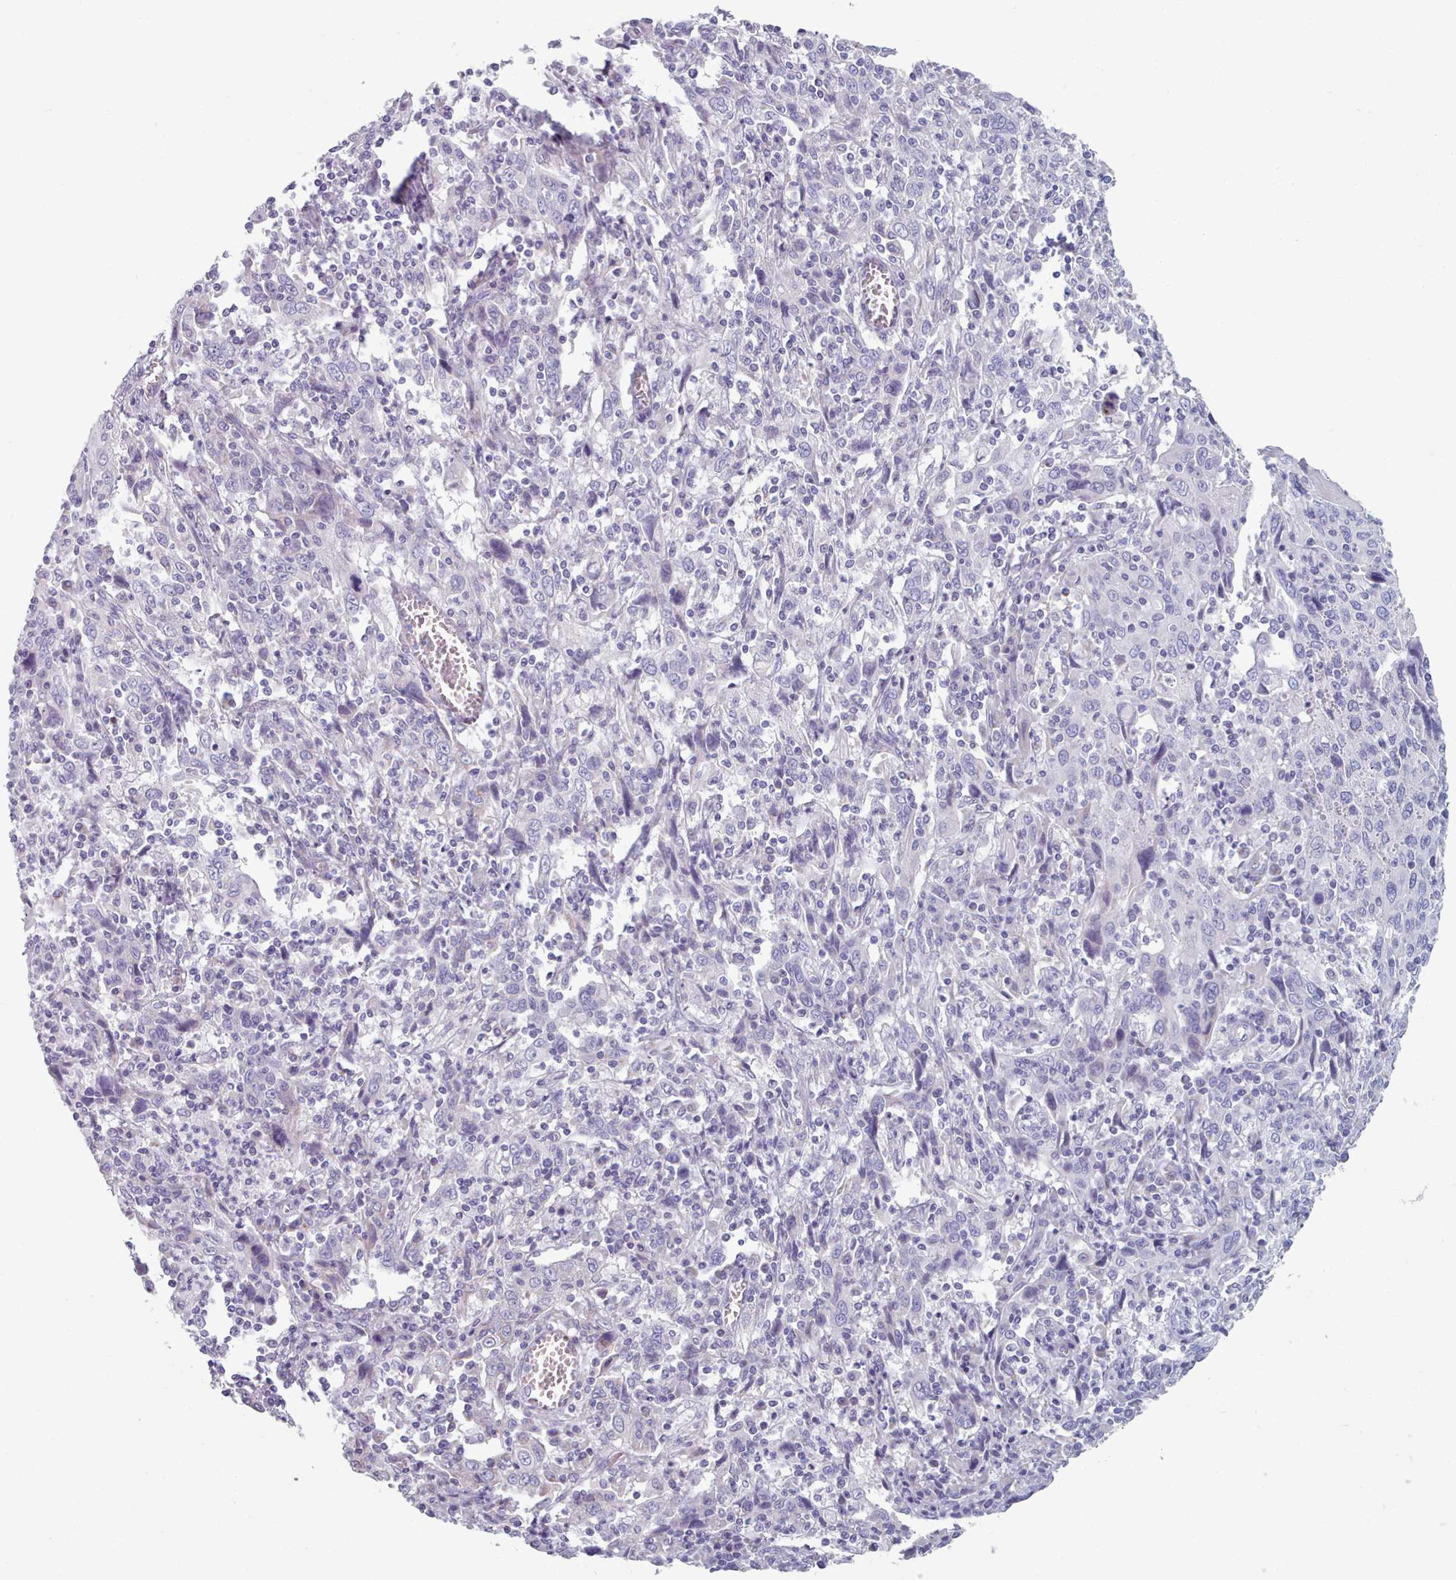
{"staining": {"intensity": "negative", "quantity": "none", "location": "none"}, "tissue": "cervical cancer", "cell_type": "Tumor cells", "image_type": "cancer", "snomed": [{"axis": "morphology", "description": "Squamous cell carcinoma, NOS"}, {"axis": "topography", "description": "Cervix"}], "caption": "DAB (3,3'-diaminobenzidine) immunohistochemical staining of cervical cancer (squamous cell carcinoma) displays no significant expression in tumor cells. (DAB (3,3'-diaminobenzidine) immunohistochemistry visualized using brightfield microscopy, high magnification).", "gene": "HAO1", "patient": {"sex": "female", "age": 46}}